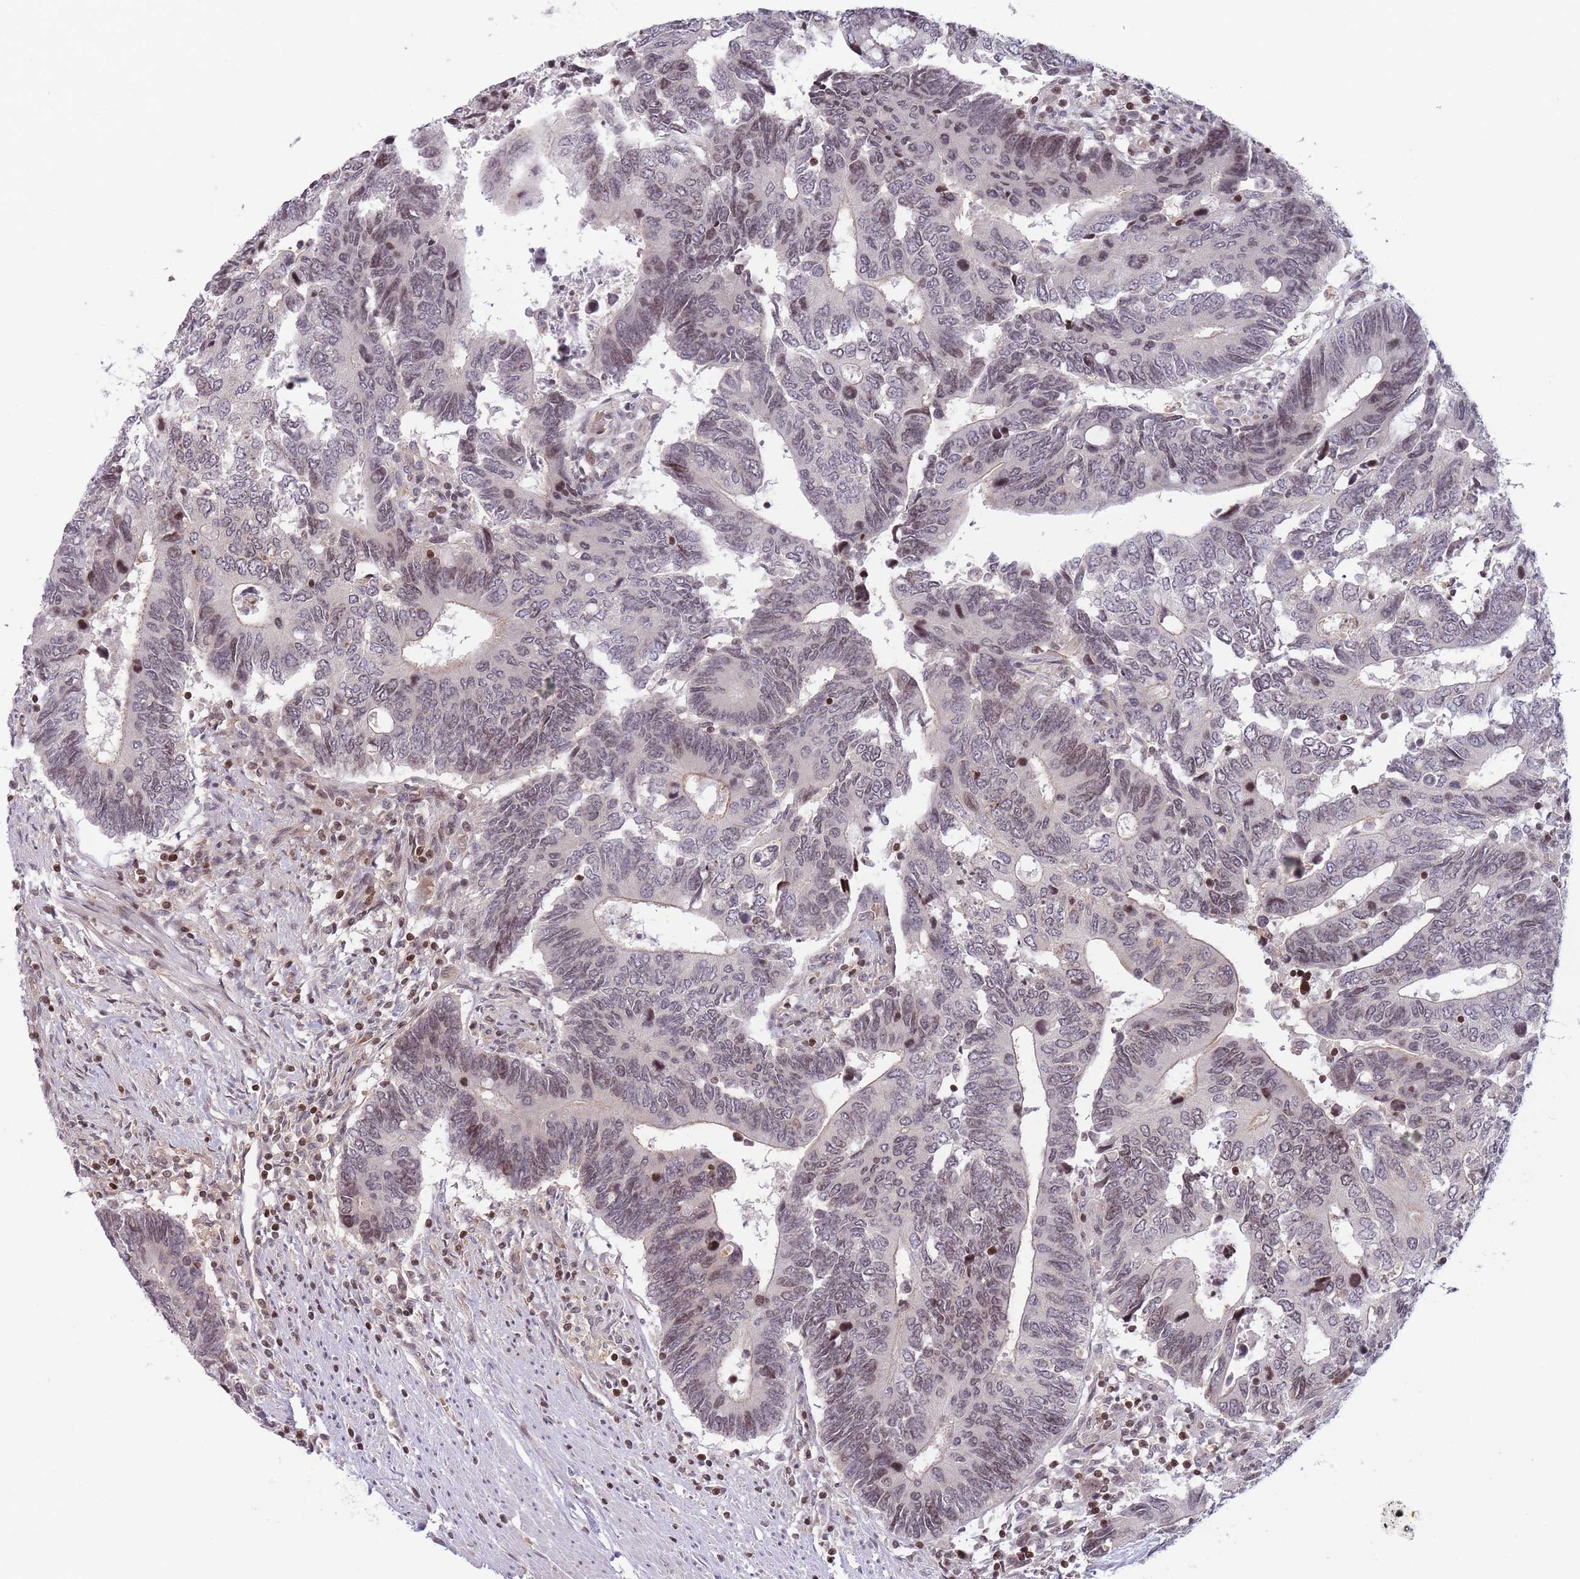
{"staining": {"intensity": "moderate", "quantity": "25%-75%", "location": "nuclear"}, "tissue": "colorectal cancer", "cell_type": "Tumor cells", "image_type": "cancer", "snomed": [{"axis": "morphology", "description": "Adenocarcinoma, NOS"}, {"axis": "topography", "description": "Colon"}], "caption": "Human colorectal adenocarcinoma stained for a protein (brown) reveals moderate nuclear positive staining in about 25%-75% of tumor cells.", "gene": "SLC35F5", "patient": {"sex": "male", "age": 87}}